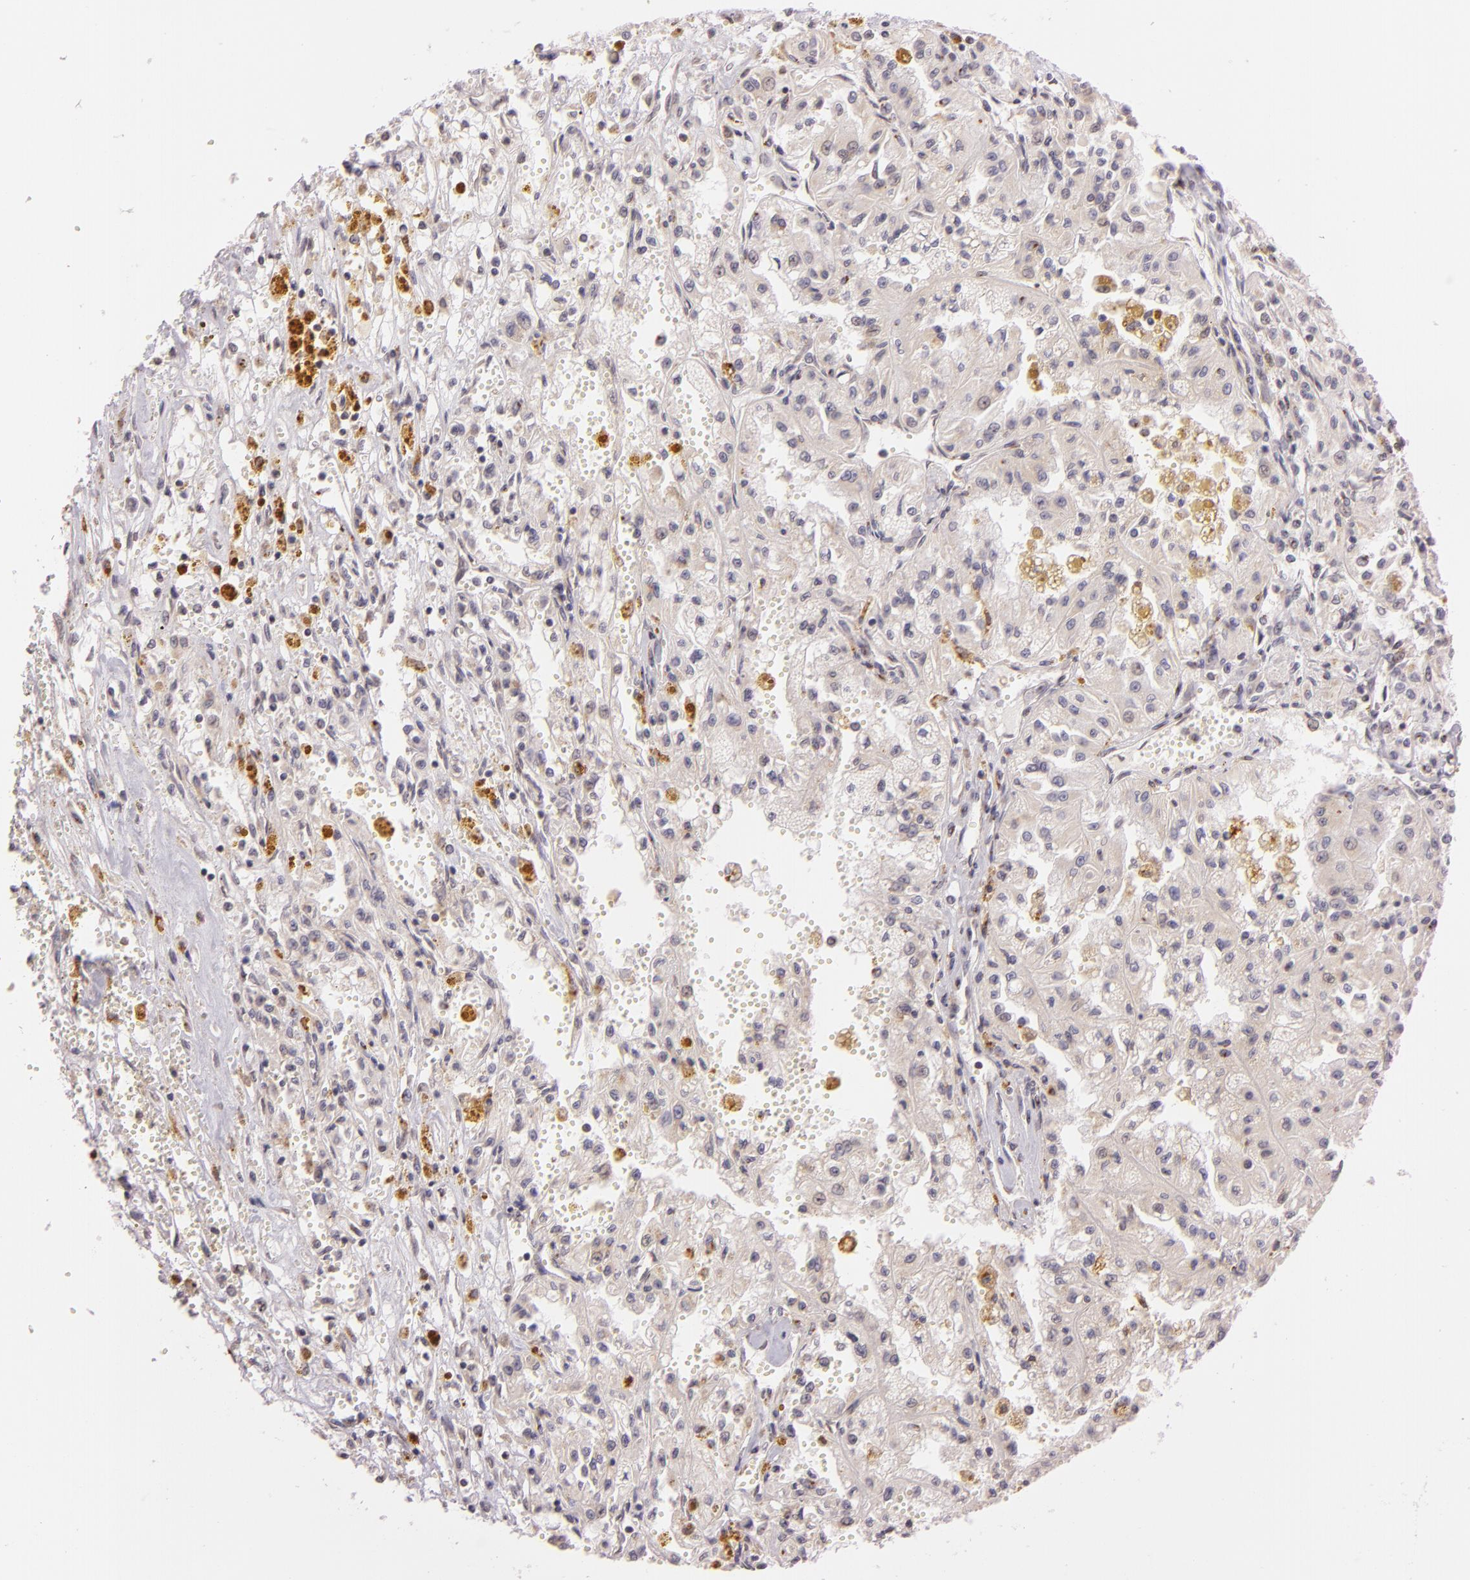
{"staining": {"intensity": "negative", "quantity": "none", "location": "none"}, "tissue": "renal cancer", "cell_type": "Tumor cells", "image_type": "cancer", "snomed": [{"axis": "morphology", "description": "Adenocarcinoma, NOS"}, {"axis": "topography", "description": "Kidney"}], "caption": "There is no significant positivity in tumor cells of renal cancer (adenocarcinoma).", "gene": "LGMN", "patient": {"sex": "male", "age": 78}}